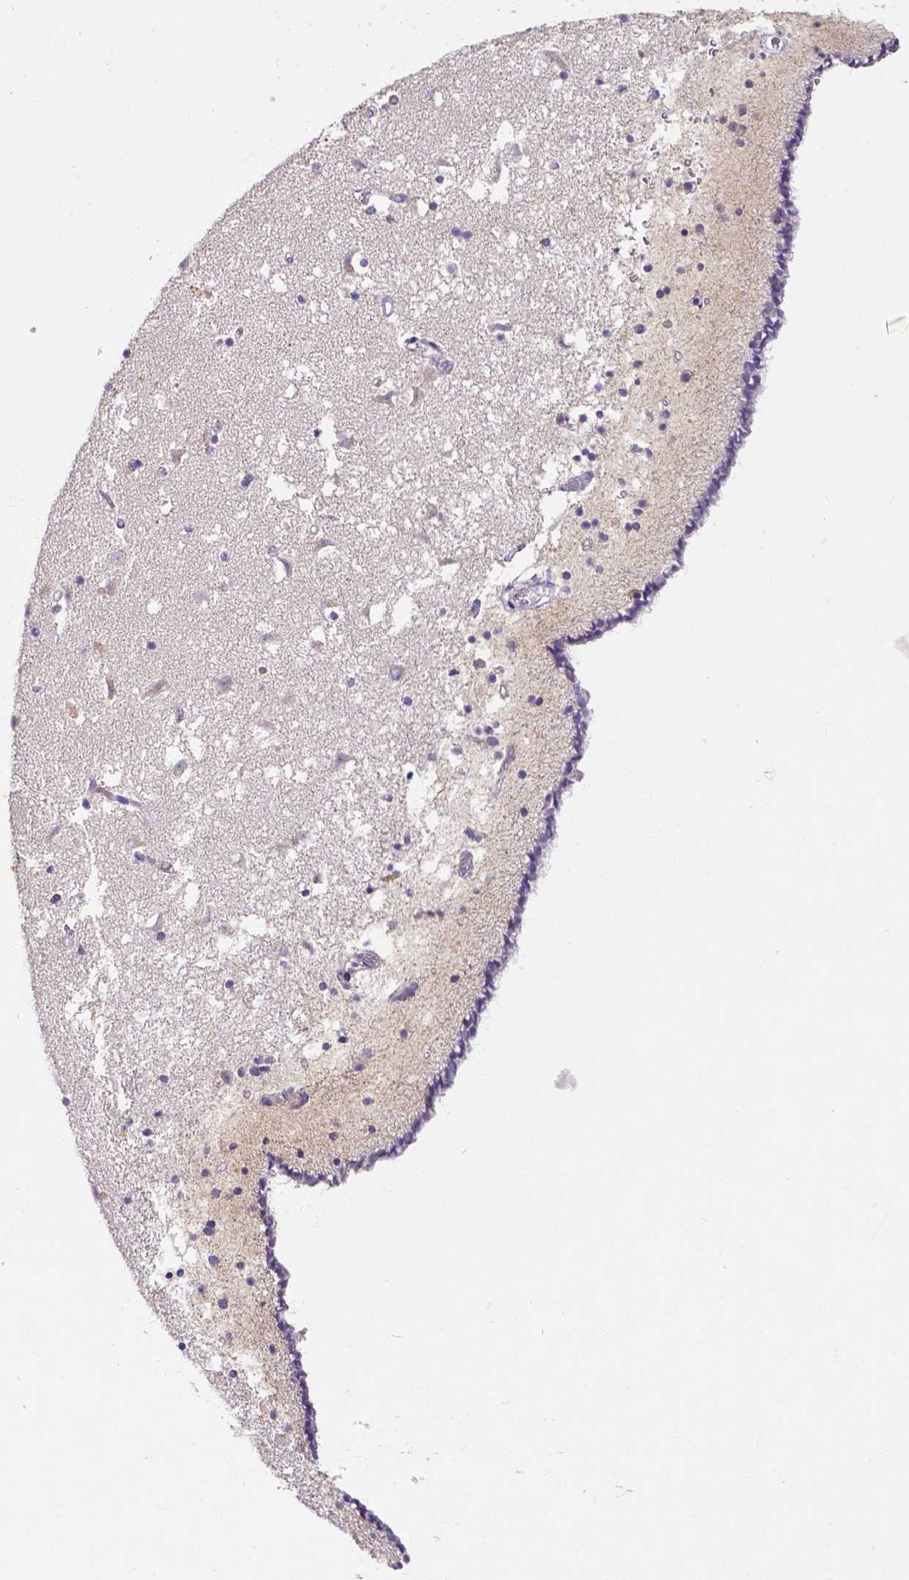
{"staining": {"intensity": "negative", "quantity": "none", "location": "none"}, "tissue": "caudate", "cell_type": "Glial cells", "image_type": "normal", "snomed": [{"axis": "morphology", "description": "Normal tissue, NOS"}, {"axis": "topography", "description": "Lateral ventricle wall"}], "caption": "An image of caudate stained for a protein exhibits no brown staining in glial cells. (DAB immunohistochemistry visualized using brightfield microscopy, high magnification).", "gene": "CD4", "patient": {"sex": "female", "age": 42}}